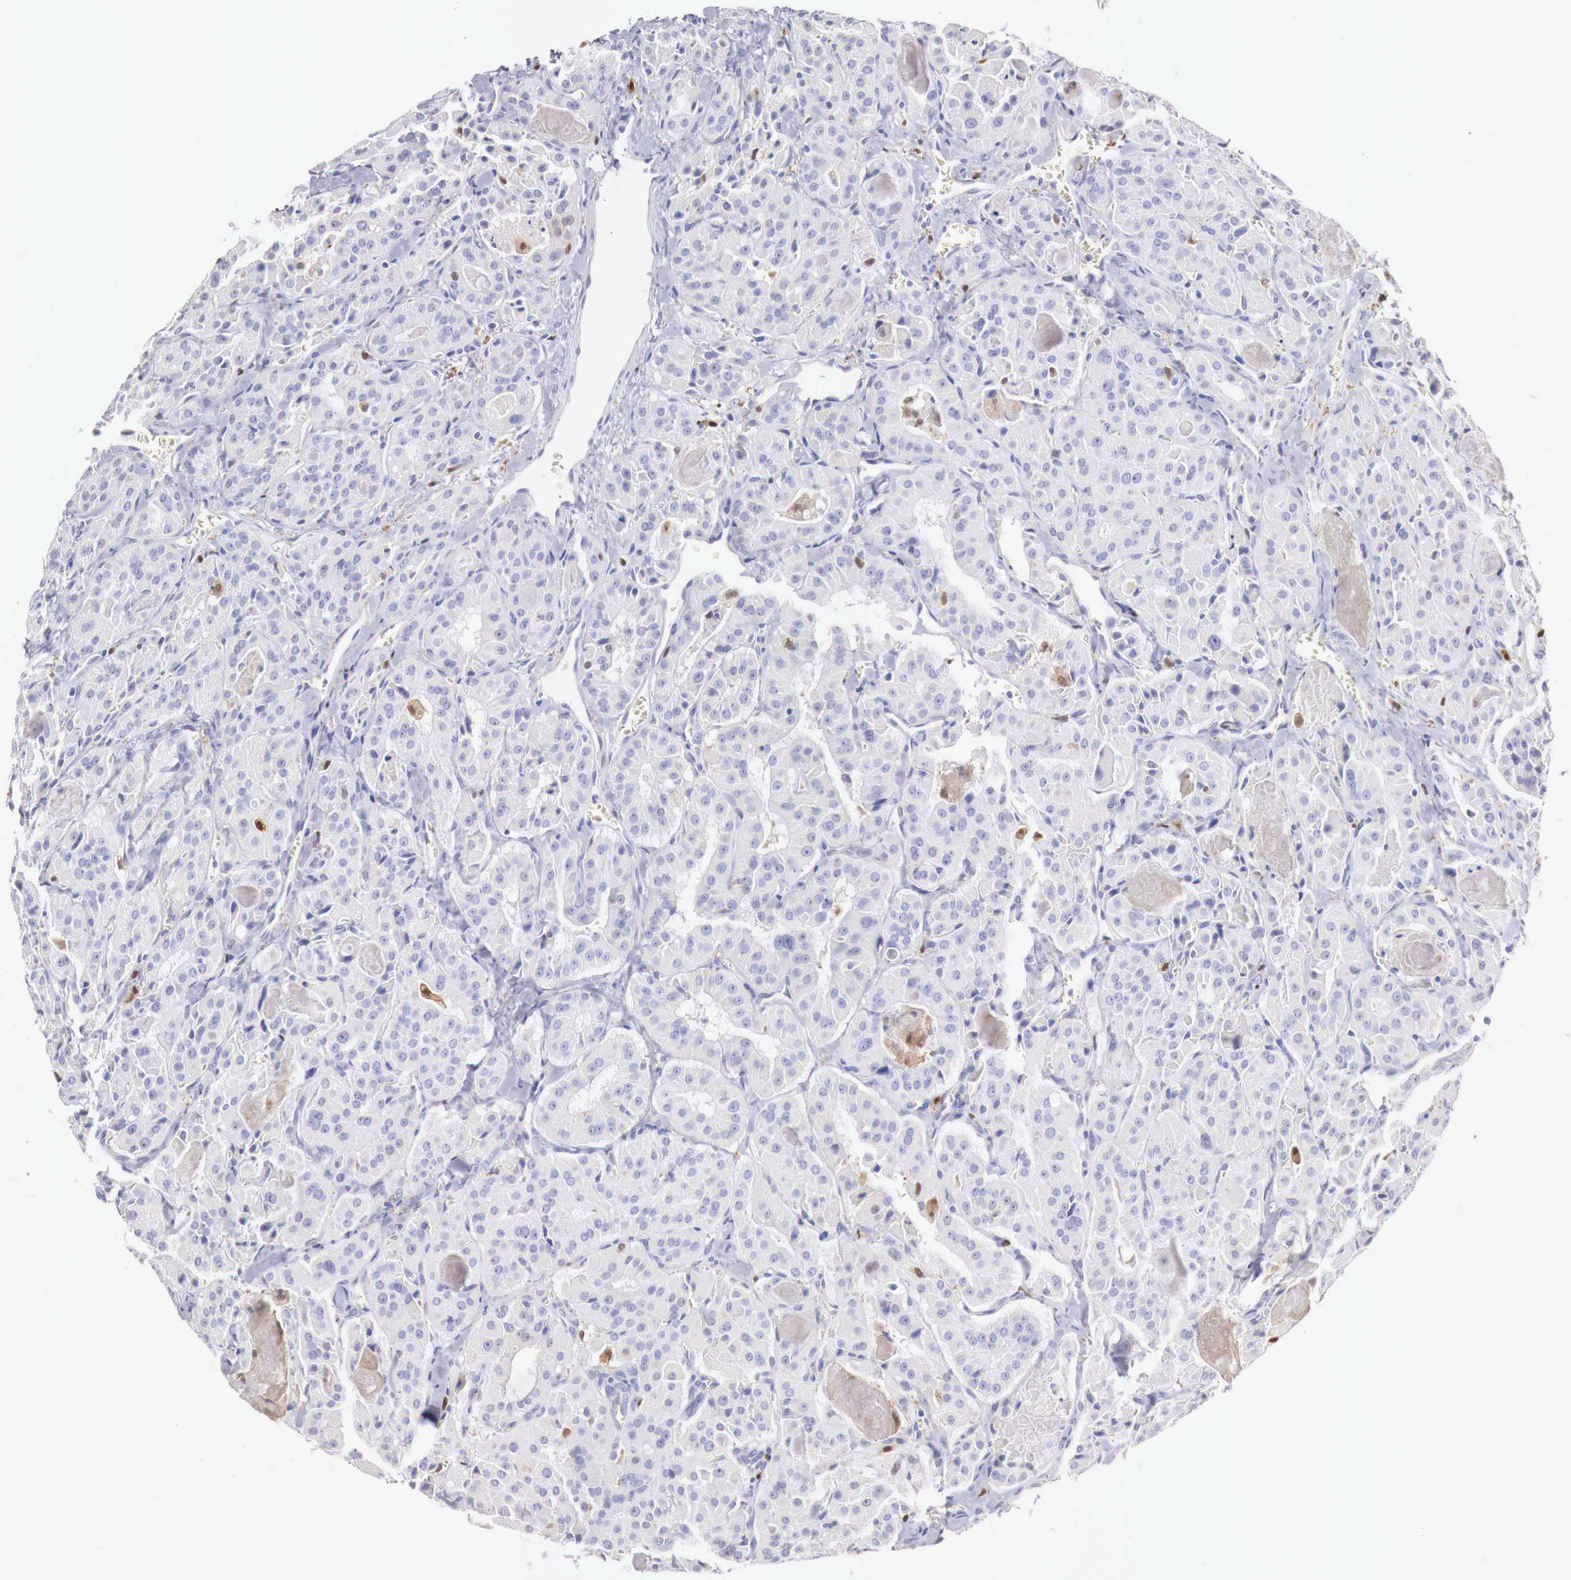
{"staining": {"intensity": "negative", "quantity": "none", "location": "none"}, "tissue": "thyroid cancer", "cell_type": "Tumor cells", "image_type": "cancer", "snomed": [{"axis": "morphology", "description": "Carcinoma, NOS"}, {"axis": "topography", "description": "Thyroid gland"}], "caption": "Immunohistochemistry (IHC) photomicrograph of neoplastic tissue: human thyroid cancer stained with DAB (3,3'-diaminobenzidine) reveals no significant protein positivity in tumor cells.", "gene": "RENBP", "patient": {"sex": "male", "age": 76}}